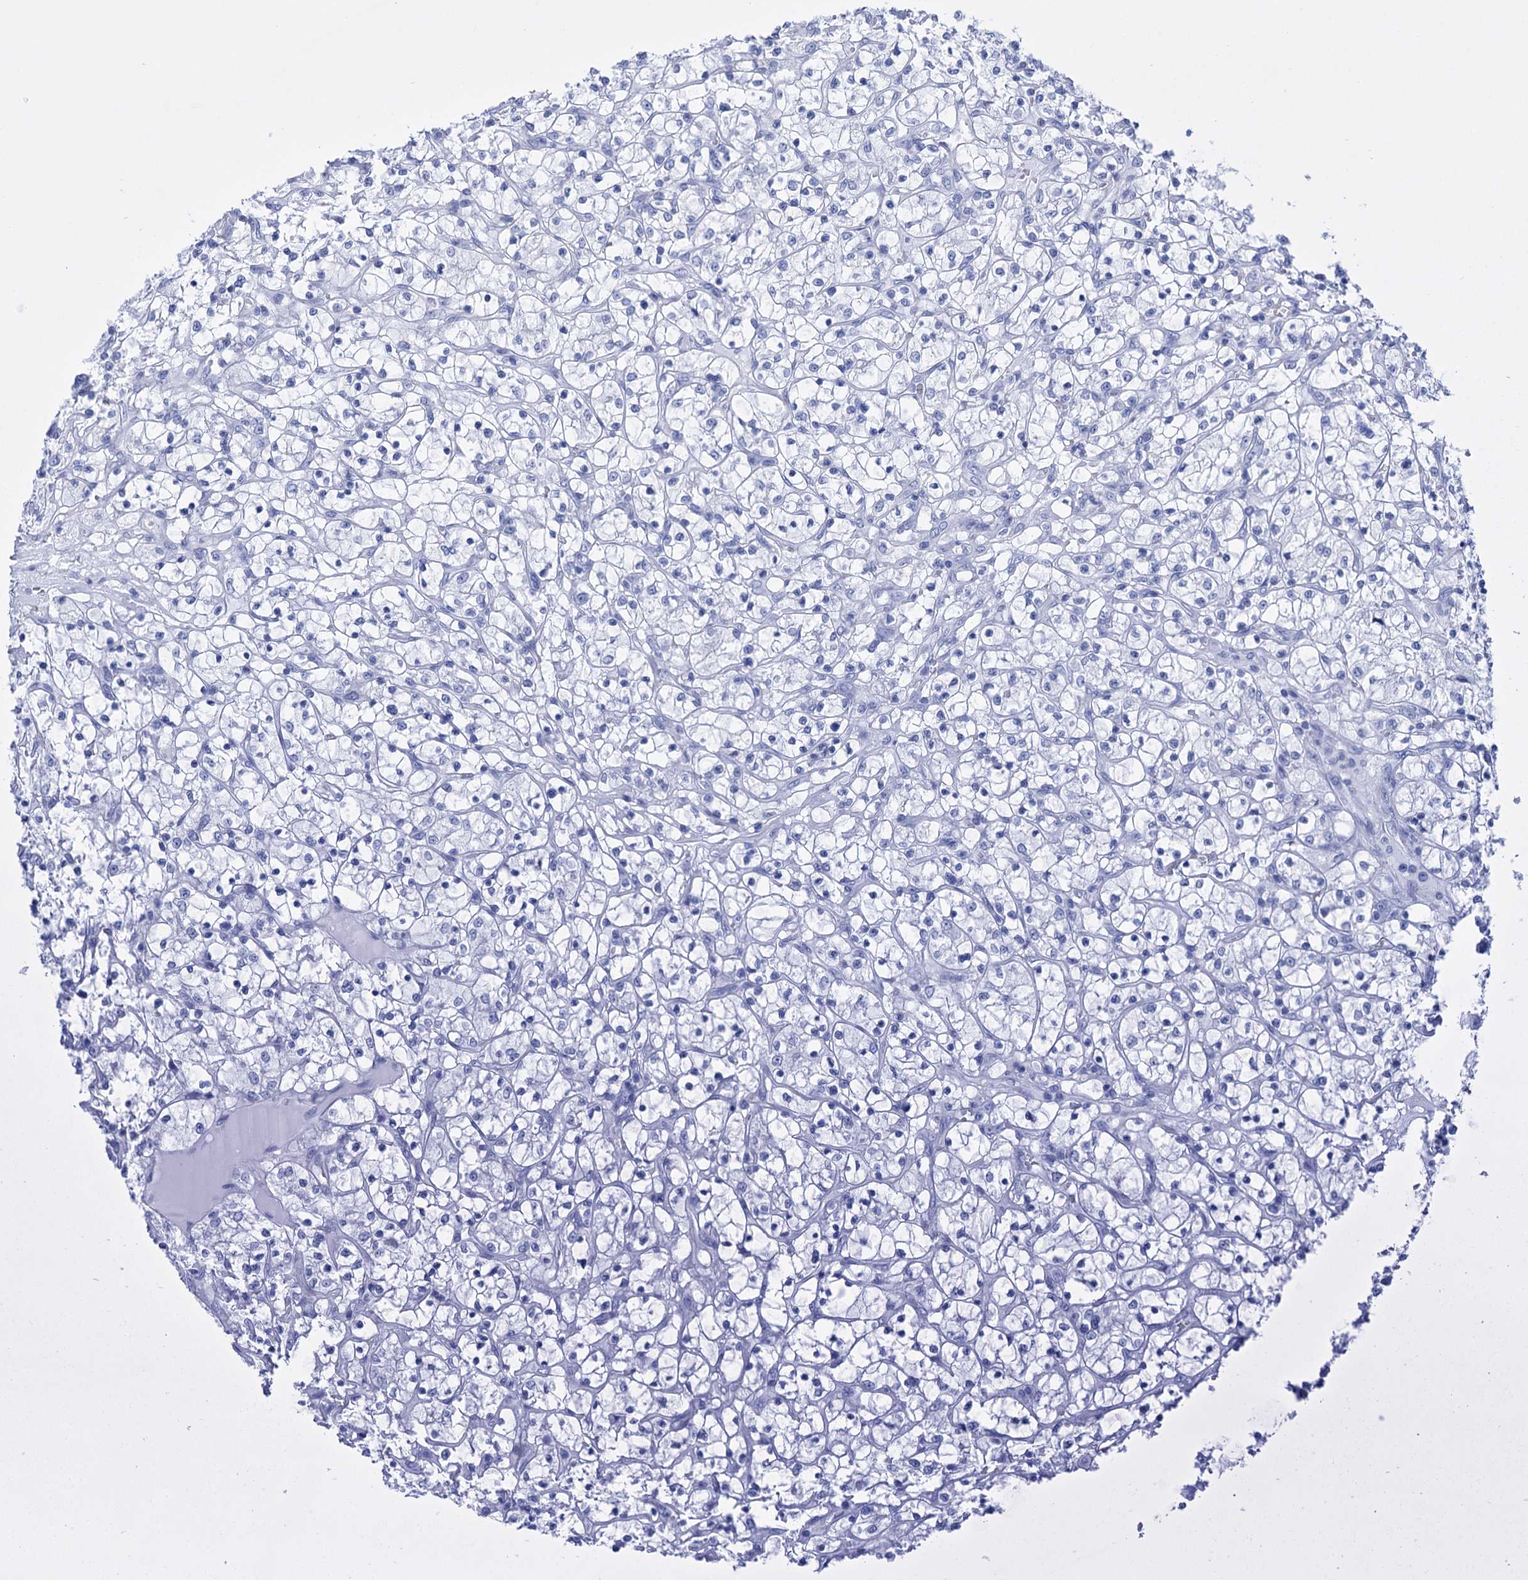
{"staining": {"intensity": "negative", "quantity": "none", "location": "none"}, "tissue": "renal cancer", "cell_type": "Tumor cells", "image_type": "cancer", "snomed": [{"axis": "morphology", "description": "Adenocarcinoma, NOS"}, {"axis": "topography", "description": "Kidney"}], "caption": "This is an immunohistochemistry (IHC) histopathology image of renal cancer (adenocarcinoma). There is no staining in tumor cells.", "gene": "FBXW12", "patient": {"sex": "female", "age": 69}}